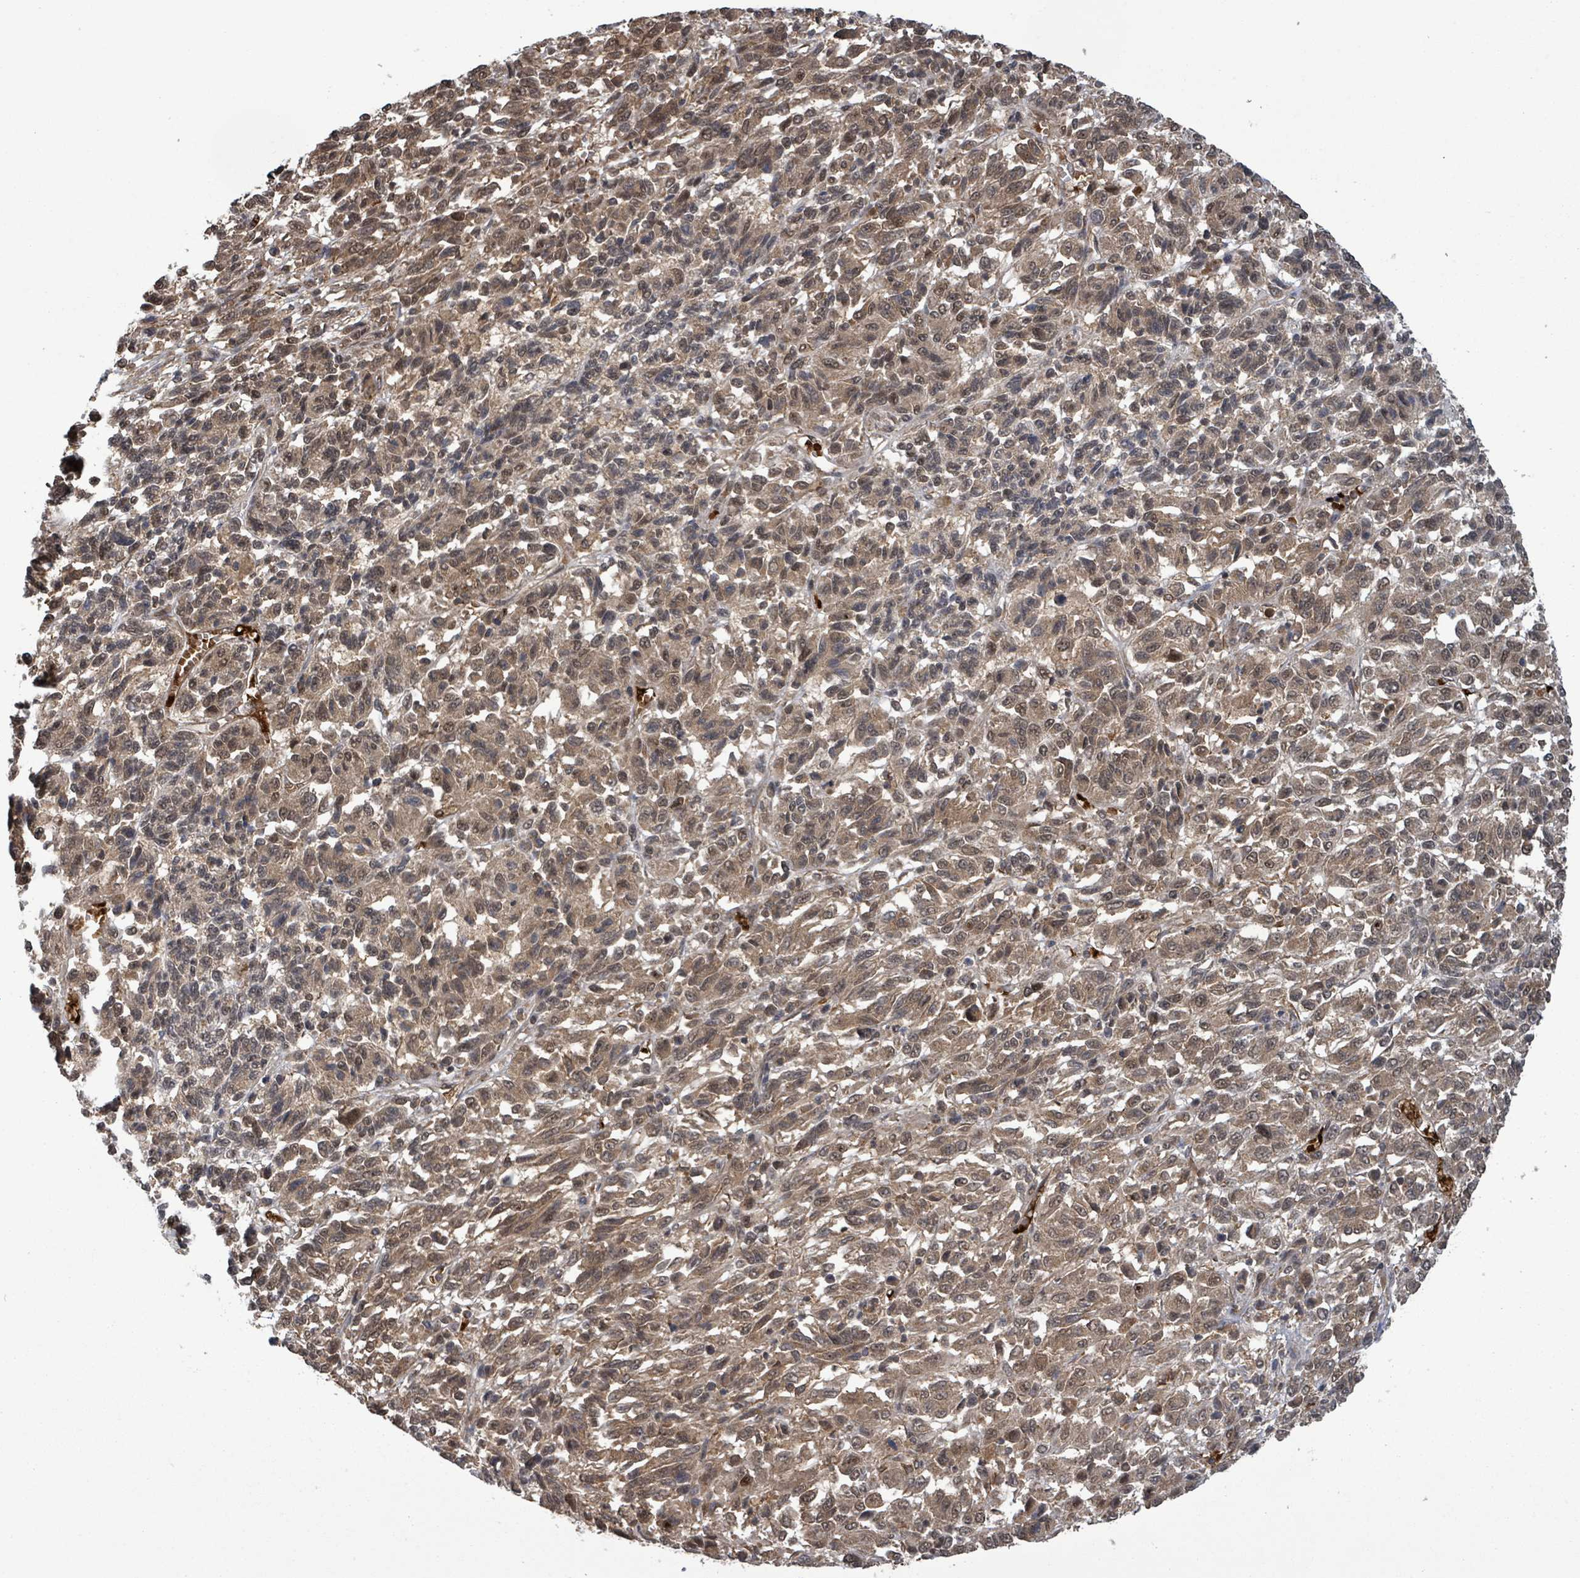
{"staining": {"intensity": "moderate", "quantity": "25%-75%", "location": "cytoplasmic/membranous,nuclear"}, "tissue": "melanoma", "cell_type": "Tumor cells", "image_type": "cancer", "snomed": [{"axis": "morphology", "description": "Malignant melanoma, Metastatic site"}, {"axis": "topography", "description": "Lung"}], "caption": "Immunohistochemical staining of human malignant melanoma (metastatic site) shows medium levels of moderate cytoplasmic/membranous and nuclear protein expression in about 25%-75% of tumor cells. (Stains: DAB in brown, nuclei in blue, Microscopy: brightfield microscopy at high magnification).", "gene": "KLC1", "patient": {"sex": "male", "age": 64}}